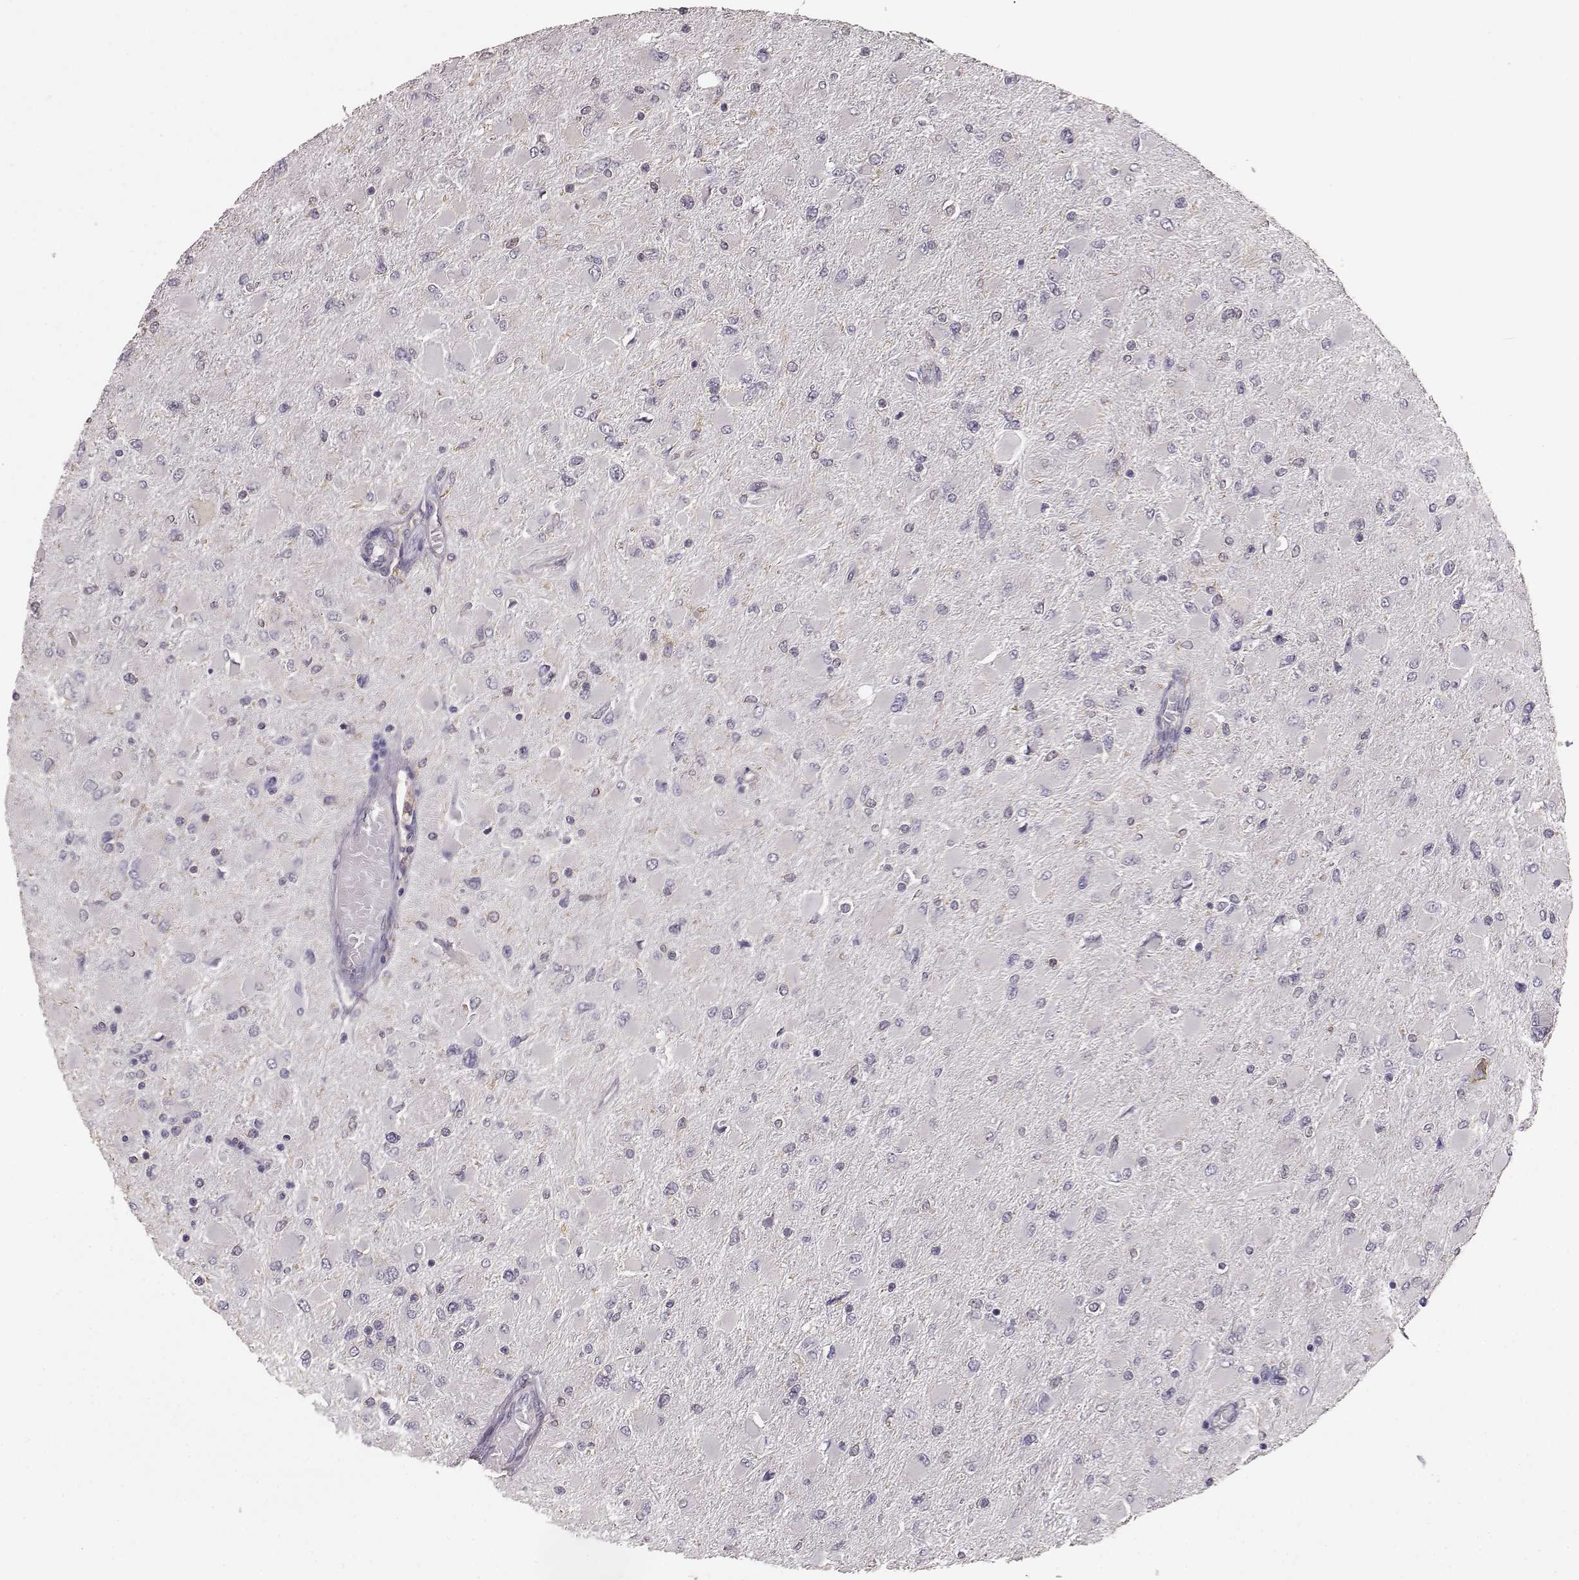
{"staining": {"intensity": "negative", "quantity": "none", "location": "none"}, "tissue": "glioma", "cell_type": "Tumor cells", "image_type": "cancer", "snomed": [{"axis": "morphology", "description": "Glioma, malignant, High grade"}, {"axis": "topography", "description": "Cerebral cortex"}], "caption": "The image shows no staining of tumor cells in glioma. (Stains: DAB (3,3'-diaminobenzidine) immunohistochemistry (IHC) with hematoxylin counter stain, Microscopy: brightfield microscopy at high magnification).", "gene": "GABRG3", "patient": {"sex": "female", "age": 36}}